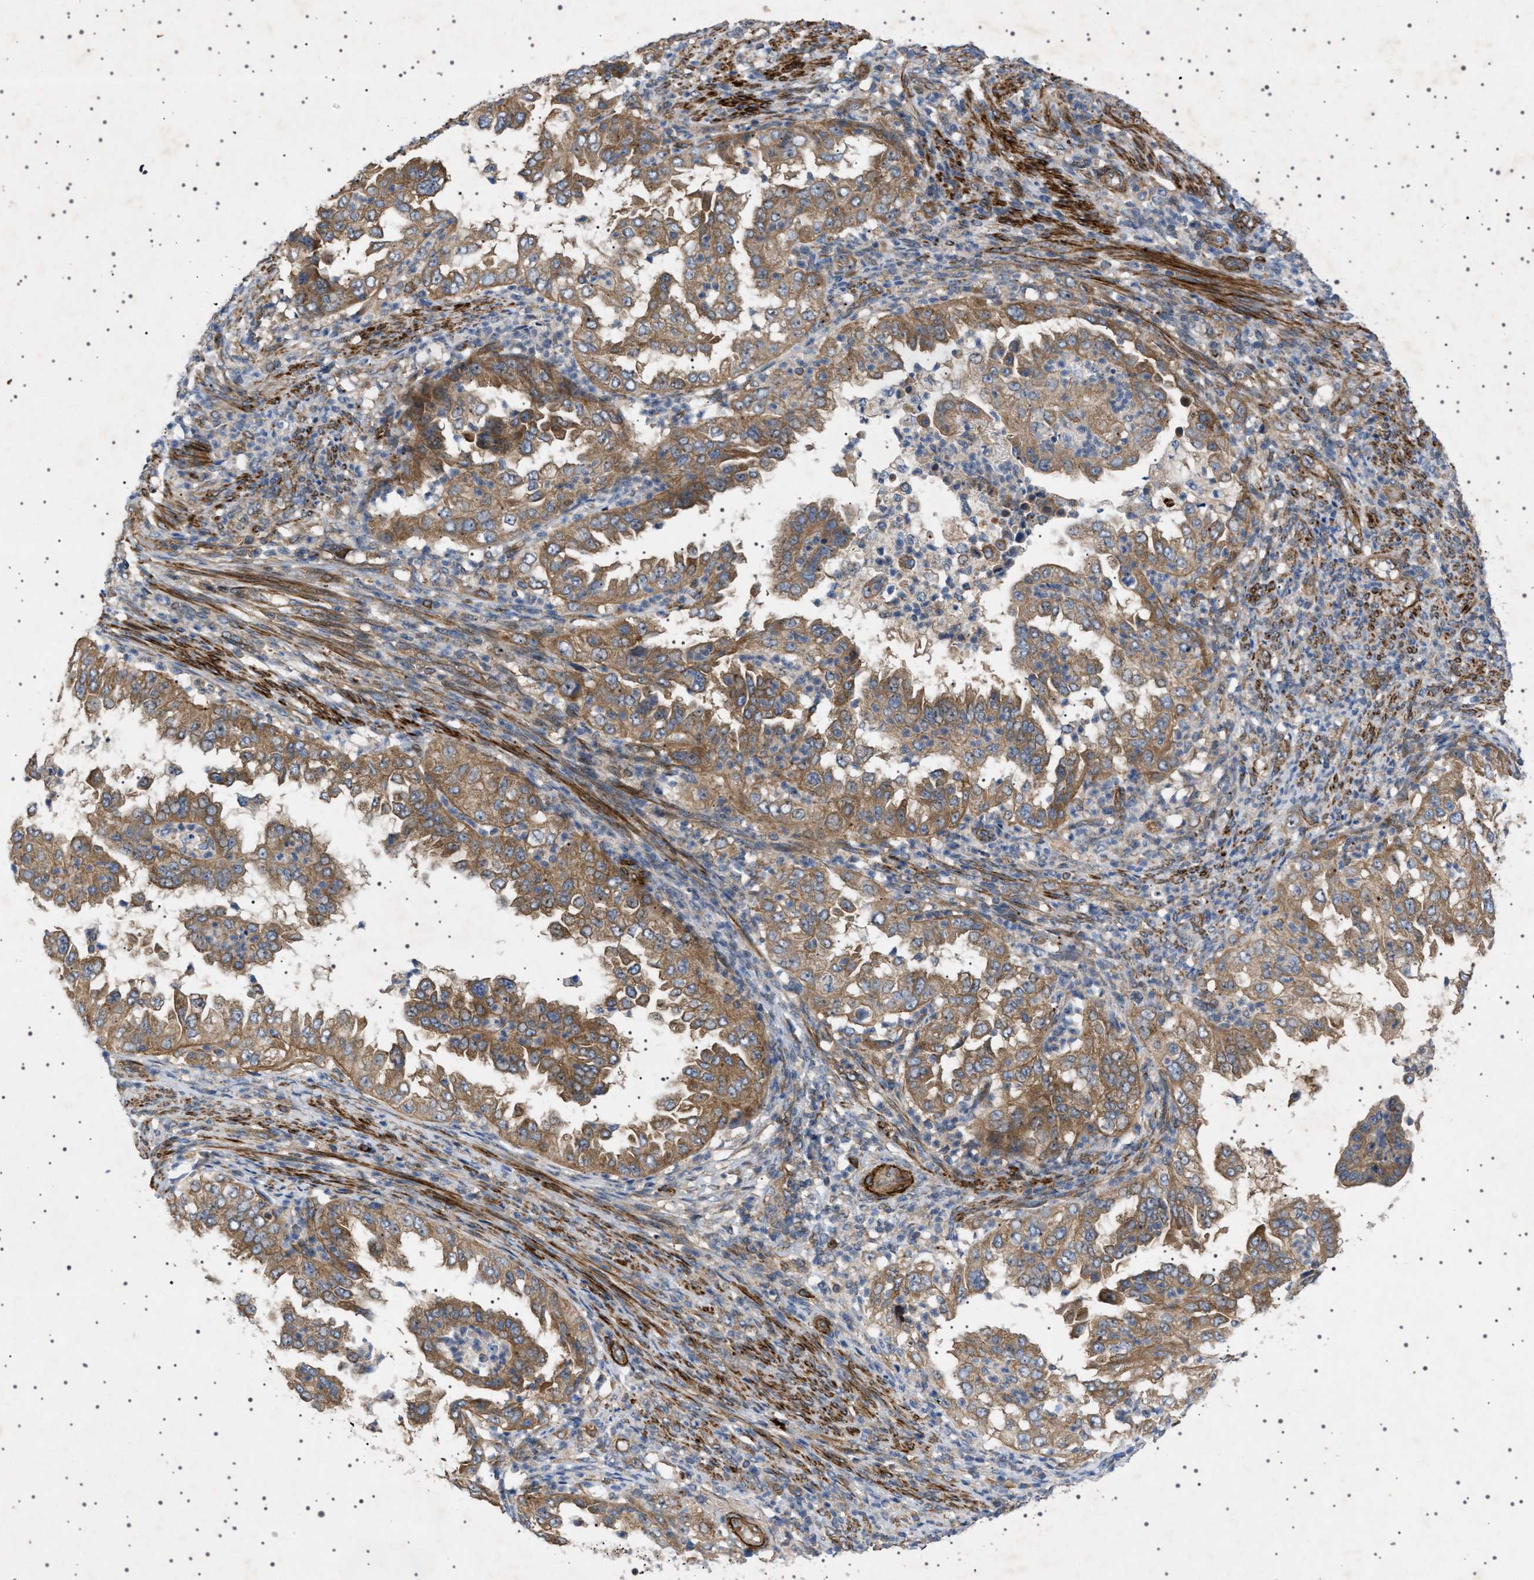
{"staining": {"intensity": "moderate", "quantity": ">75%", "location": "cytoplasmic/membranous"}, "tissue": "endometrial cancer", "cell_type": "Tumor cells", "image_type": "cancer", "snomed": [{"axis": "morphology", "description": "Adenocarcinoma, NOS"}, {"axis": "topography", "description": "Endometrium"}], "caption": "Moderate cytoplasmic/membranous protein expression is appreciated in about >75% of tumor cells in endometrial cancer. (DAB IHC, brown staining for protein, blue staining for nuclei).", "gene": "CCDC186", "patient": {"sex": "female", "age": 85}}